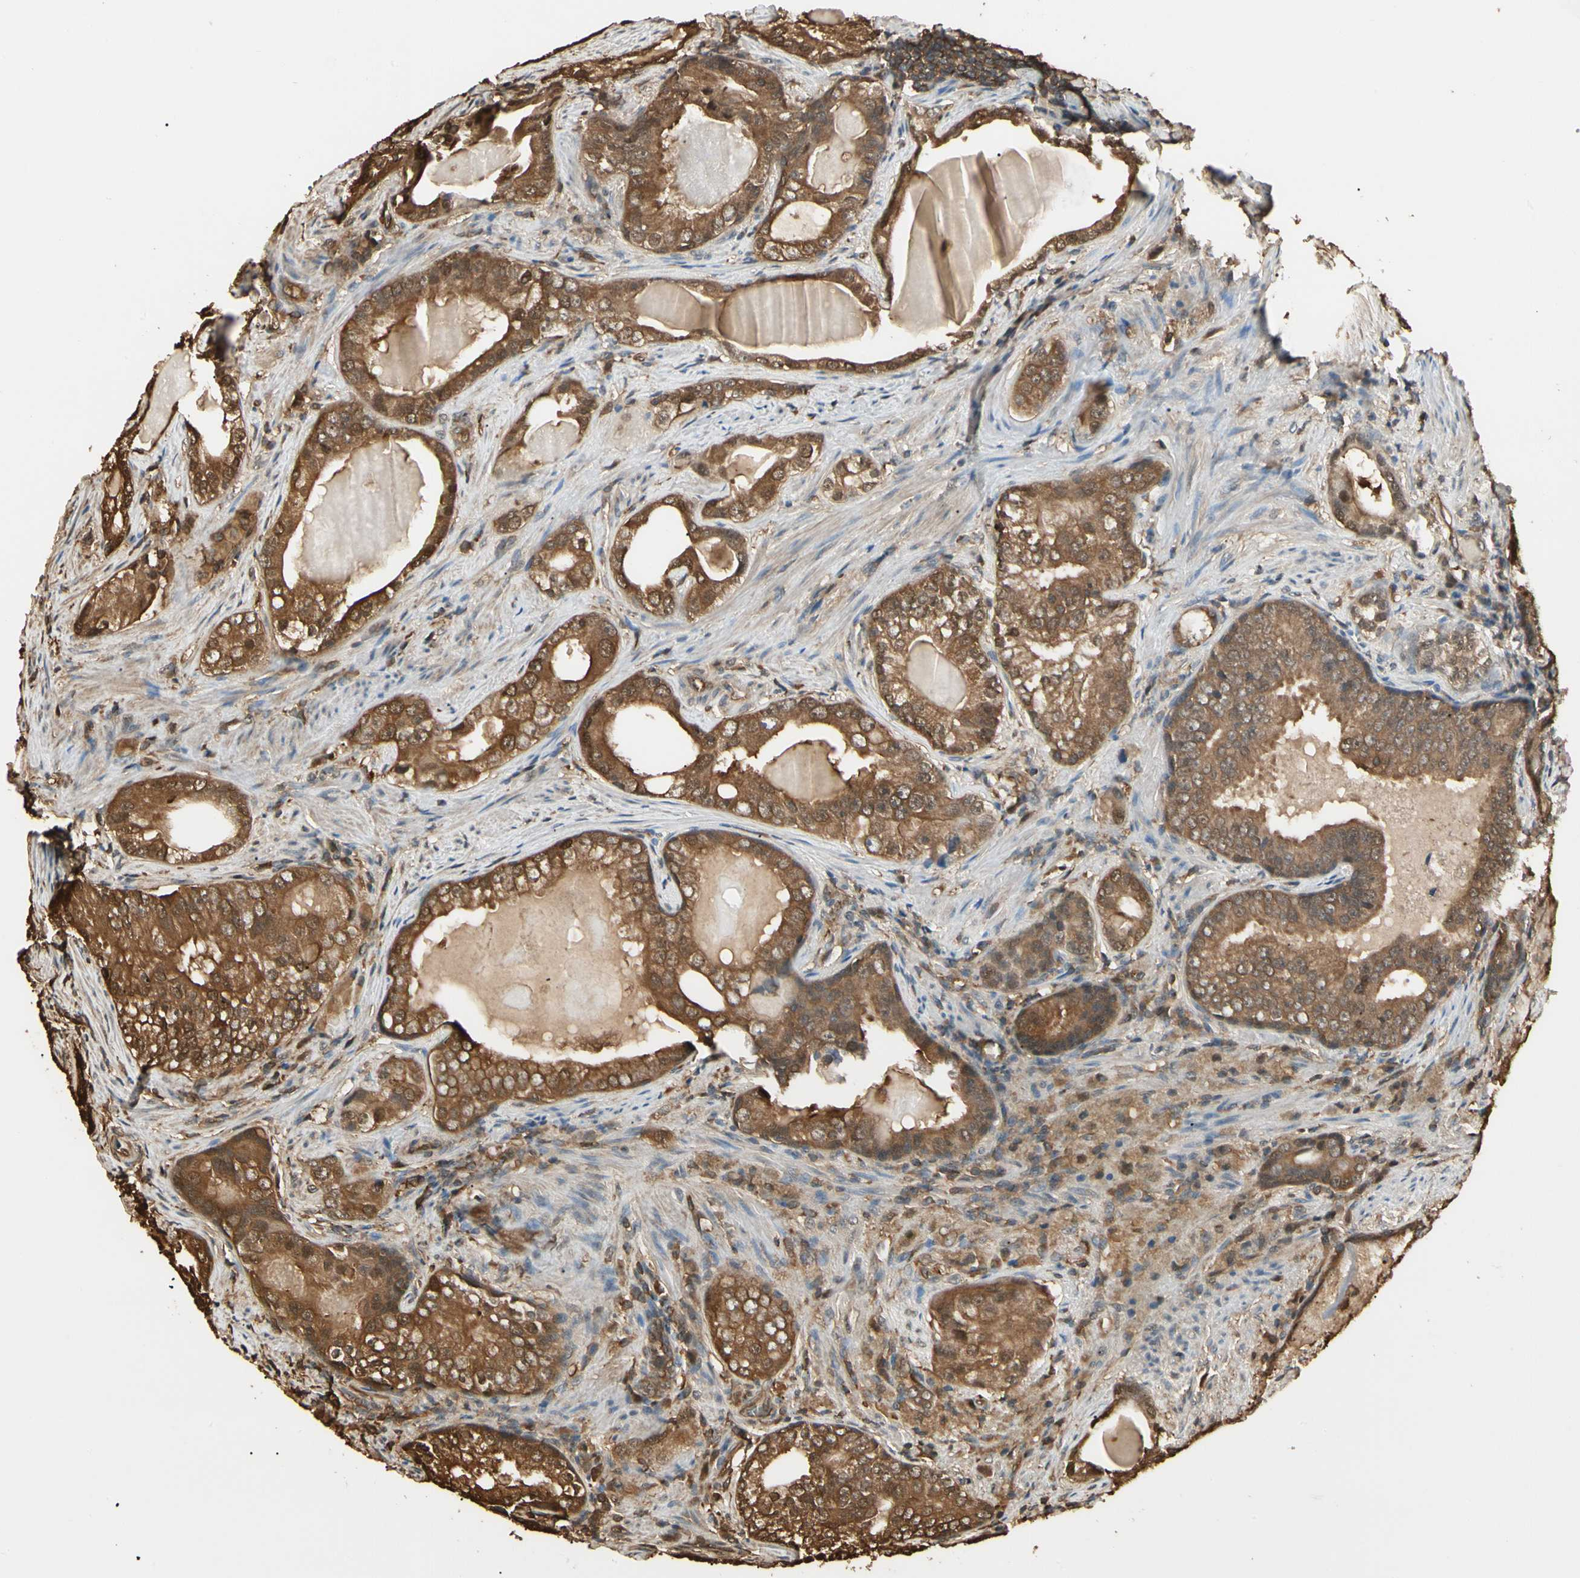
{"staining": {"intensity": "strong", "quantity": ">75%", "location": "cytoplasmic/membranous,nuclear"}, "tissue": "prostate cancer", "cell_type": "Tumor cells", "image_type": "cancer", "snomed": [{"axis": "morphology", "description": "Adenocarcinoma, High grade"}, {"axis": "topography", "description": "Prostate"}], "caption": "Immunohistochemical staining of prostate cancer displays strong cytoplasmic/membranous and nuclear protein staining in about >75% of tumor cells.", "gene": "YWHAE", "patient": {"sex": "male", "age": 66}}